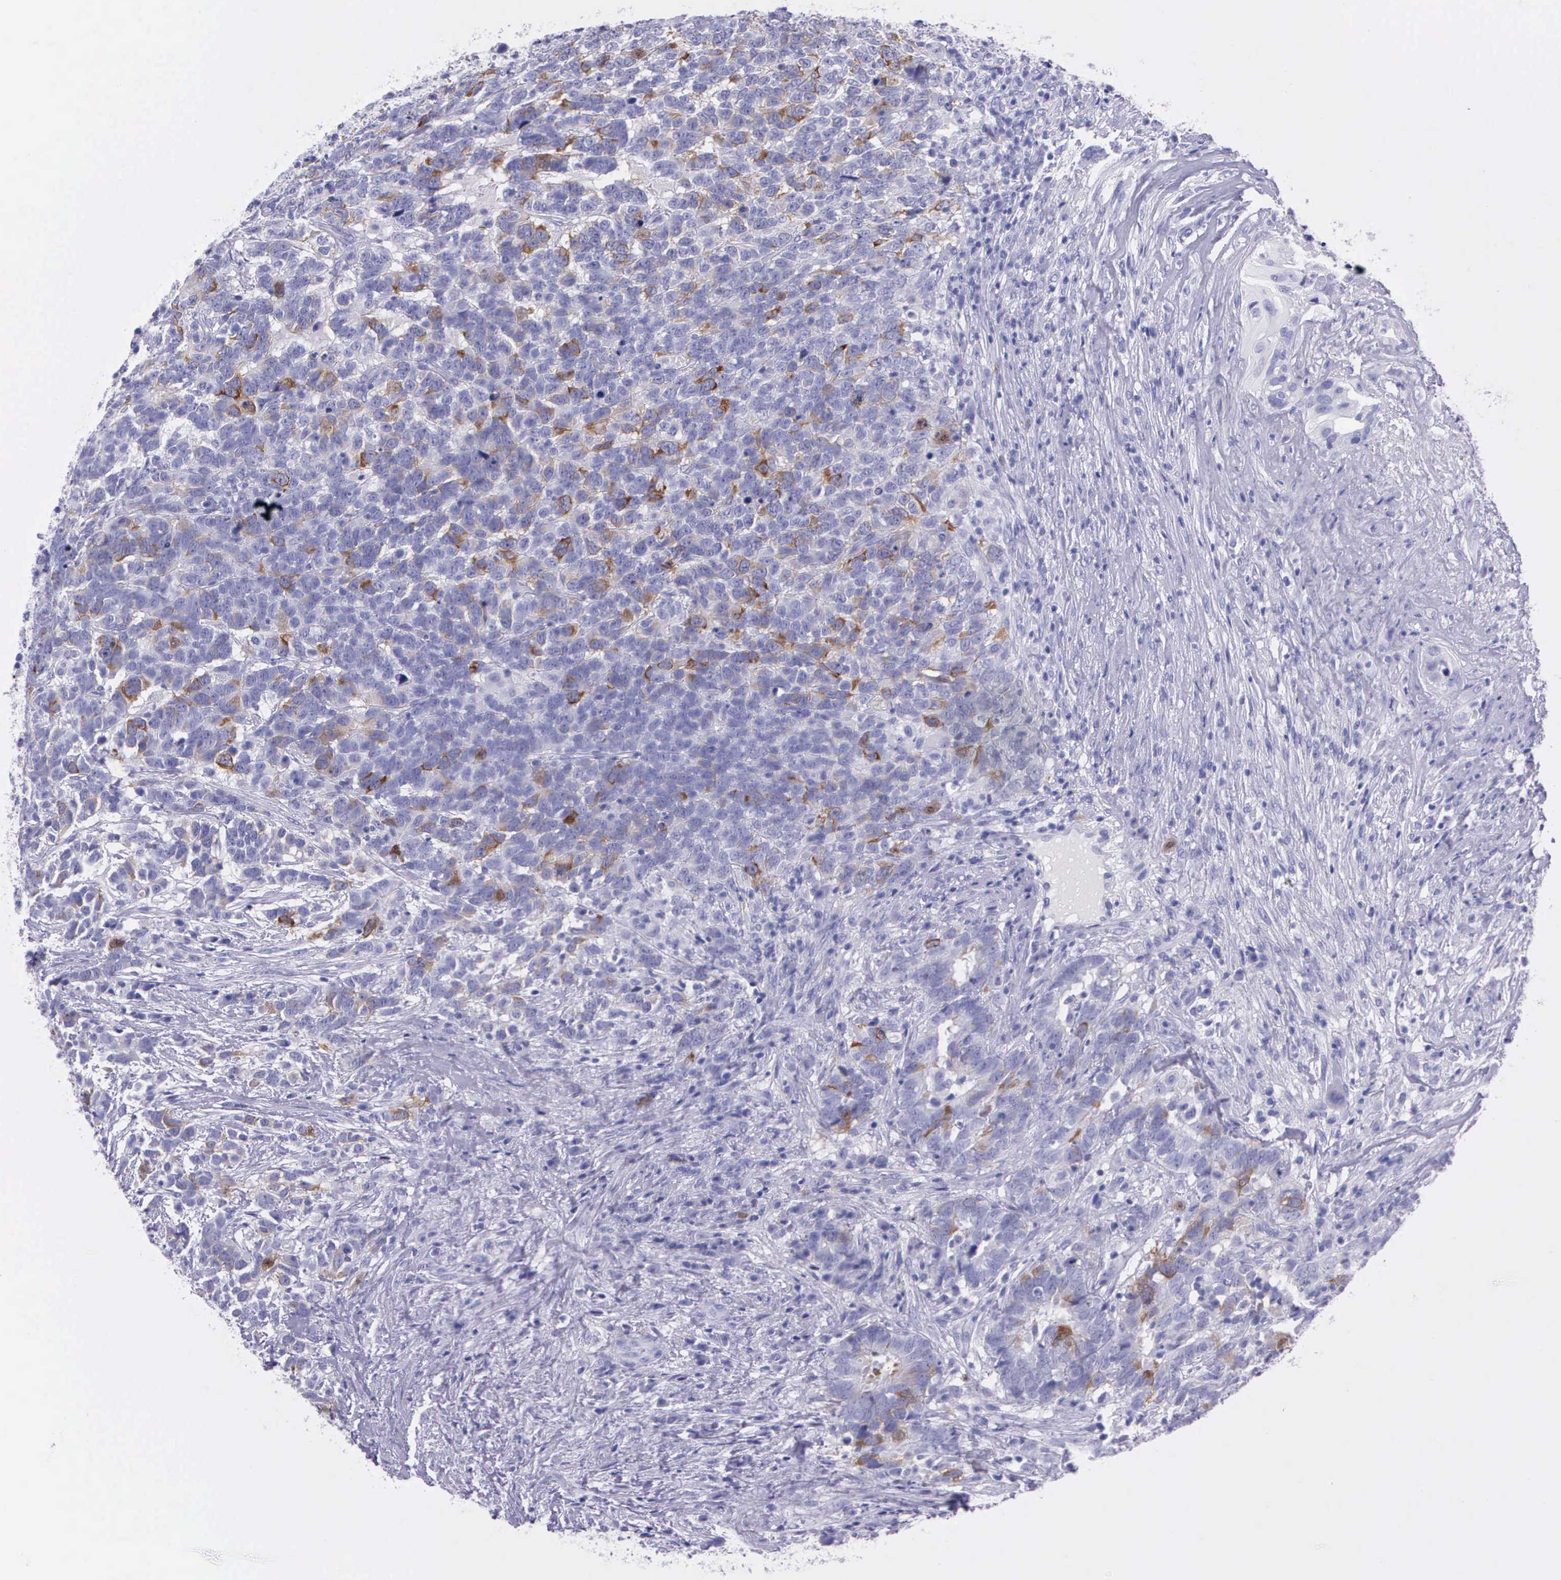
{"staining": {"intensity": "moderate", "quantity": "<25%", "location": "cytoplasmic/membranous,nuclear"}, "tissue": "testis cancer", "cell_type": "Tumor cells", "image_type": "cancer", "snomed": [{"axis": "morphology", "description": "Carcinoma, Embryonal, NOS"}, {"axis": "topography", "description": "Testis"}], "caption": "Embryonal carcinoma (testis) tissue demonstrates moderate cytoplasmic/membranous and nuclear positivity in approximately <25% of tumor cells", "gene": "CCNB1", "patient": {"sex": "male", "age": 26}}